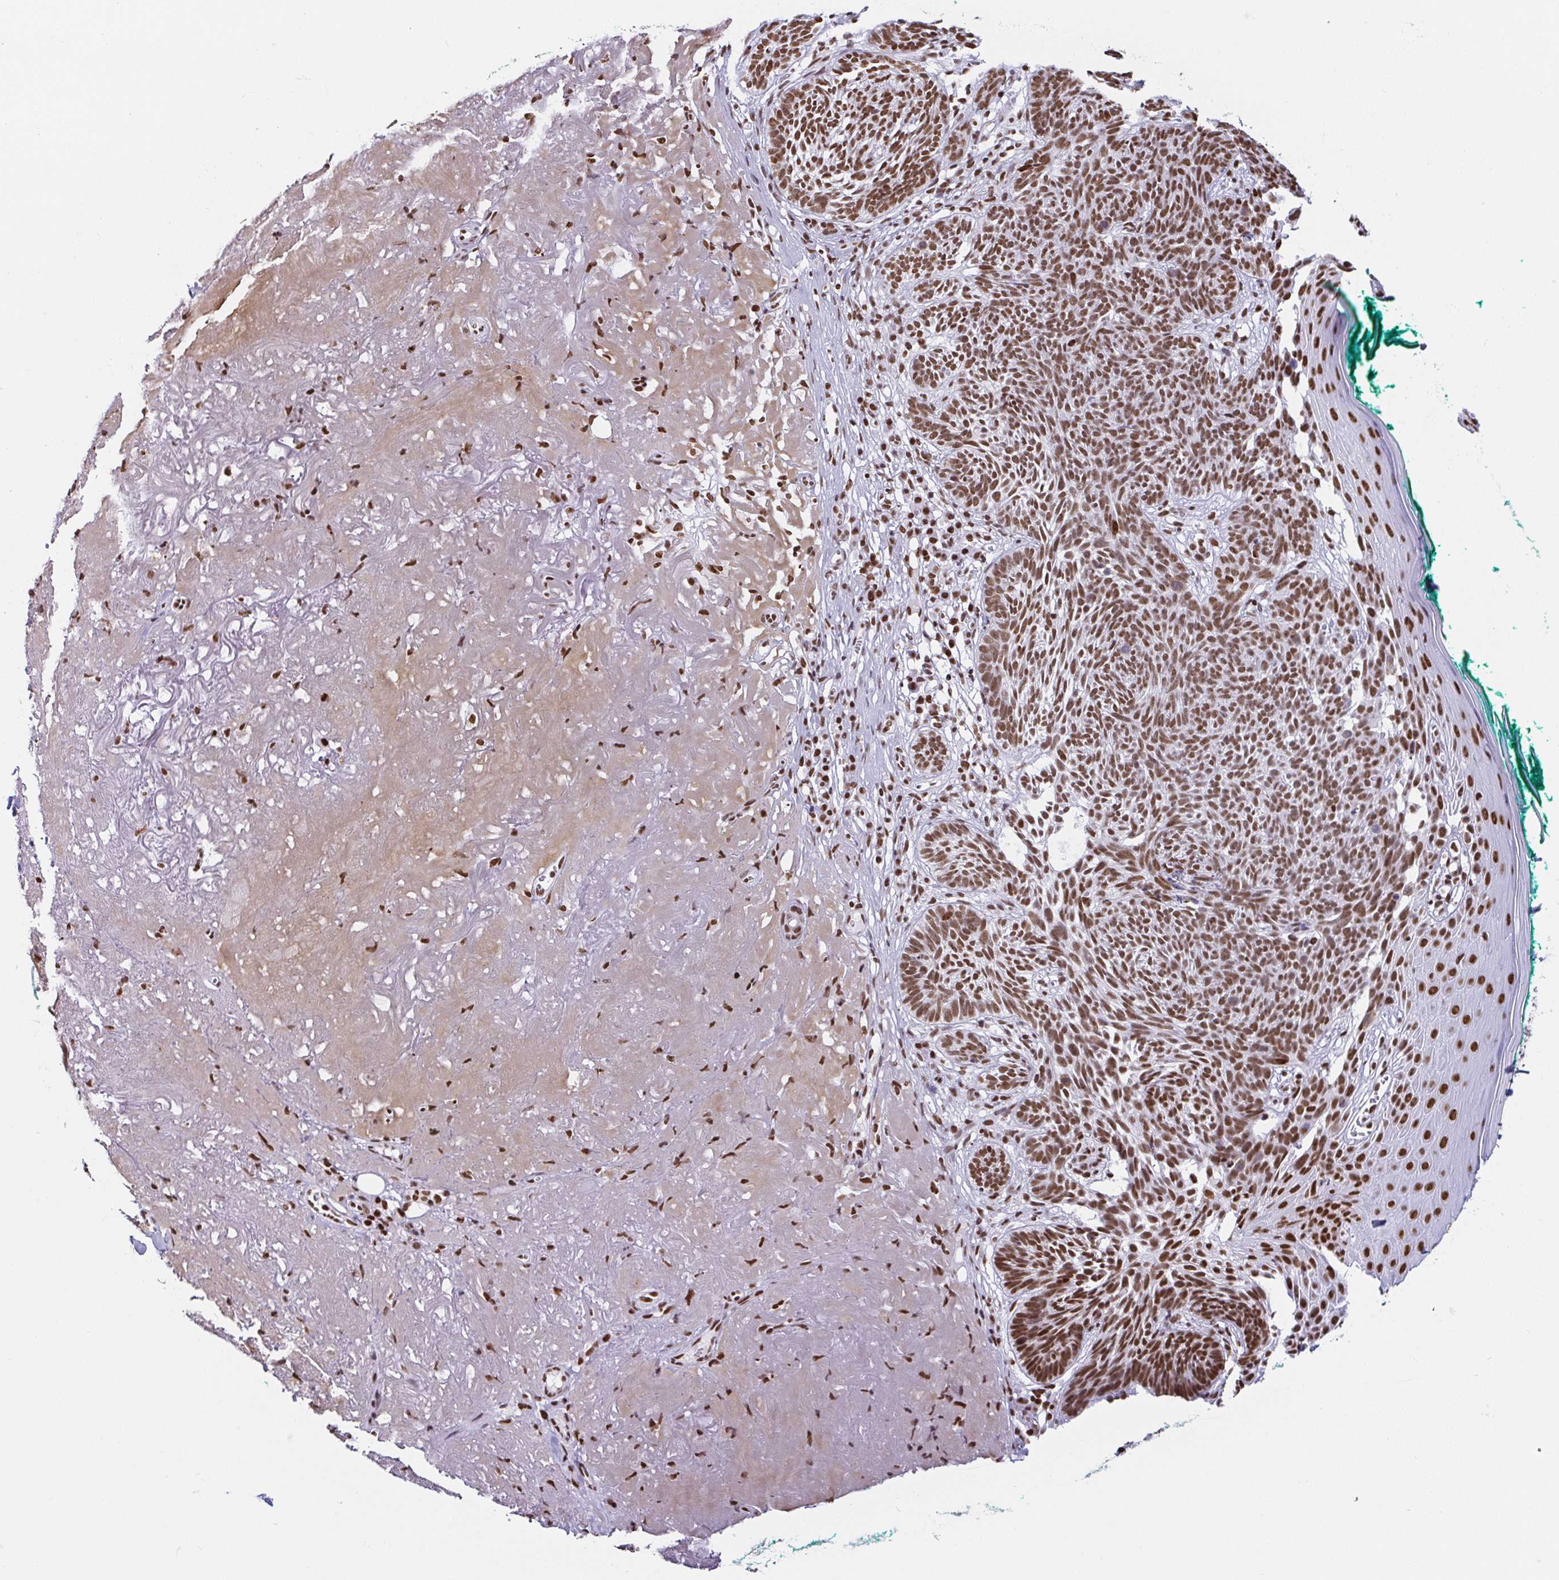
{"staining": {"intensity": "moderate", "quantity": ">75%", "location": "nuclear"}, "tissue": "skin cancer", "cell_type": "Tumor cells", "image_type": "cancer", "snomed": [{"axis": "morphology", "description": "Basal cell carcinoma"}, {"axis": "topography", "description": "Skin"}, {"axis": "topography", "description": "Skin of face"}], "caption": "DAB (3,3'-diaminobenzidine) immunohistochemical staining of skin cancer (basal cell carcinoma) reveals moderate nuclear protein staining in approximately >75% of tumor cells.", "gene": "EWSR1", "patient": {"sex": "female", "age": 80}}